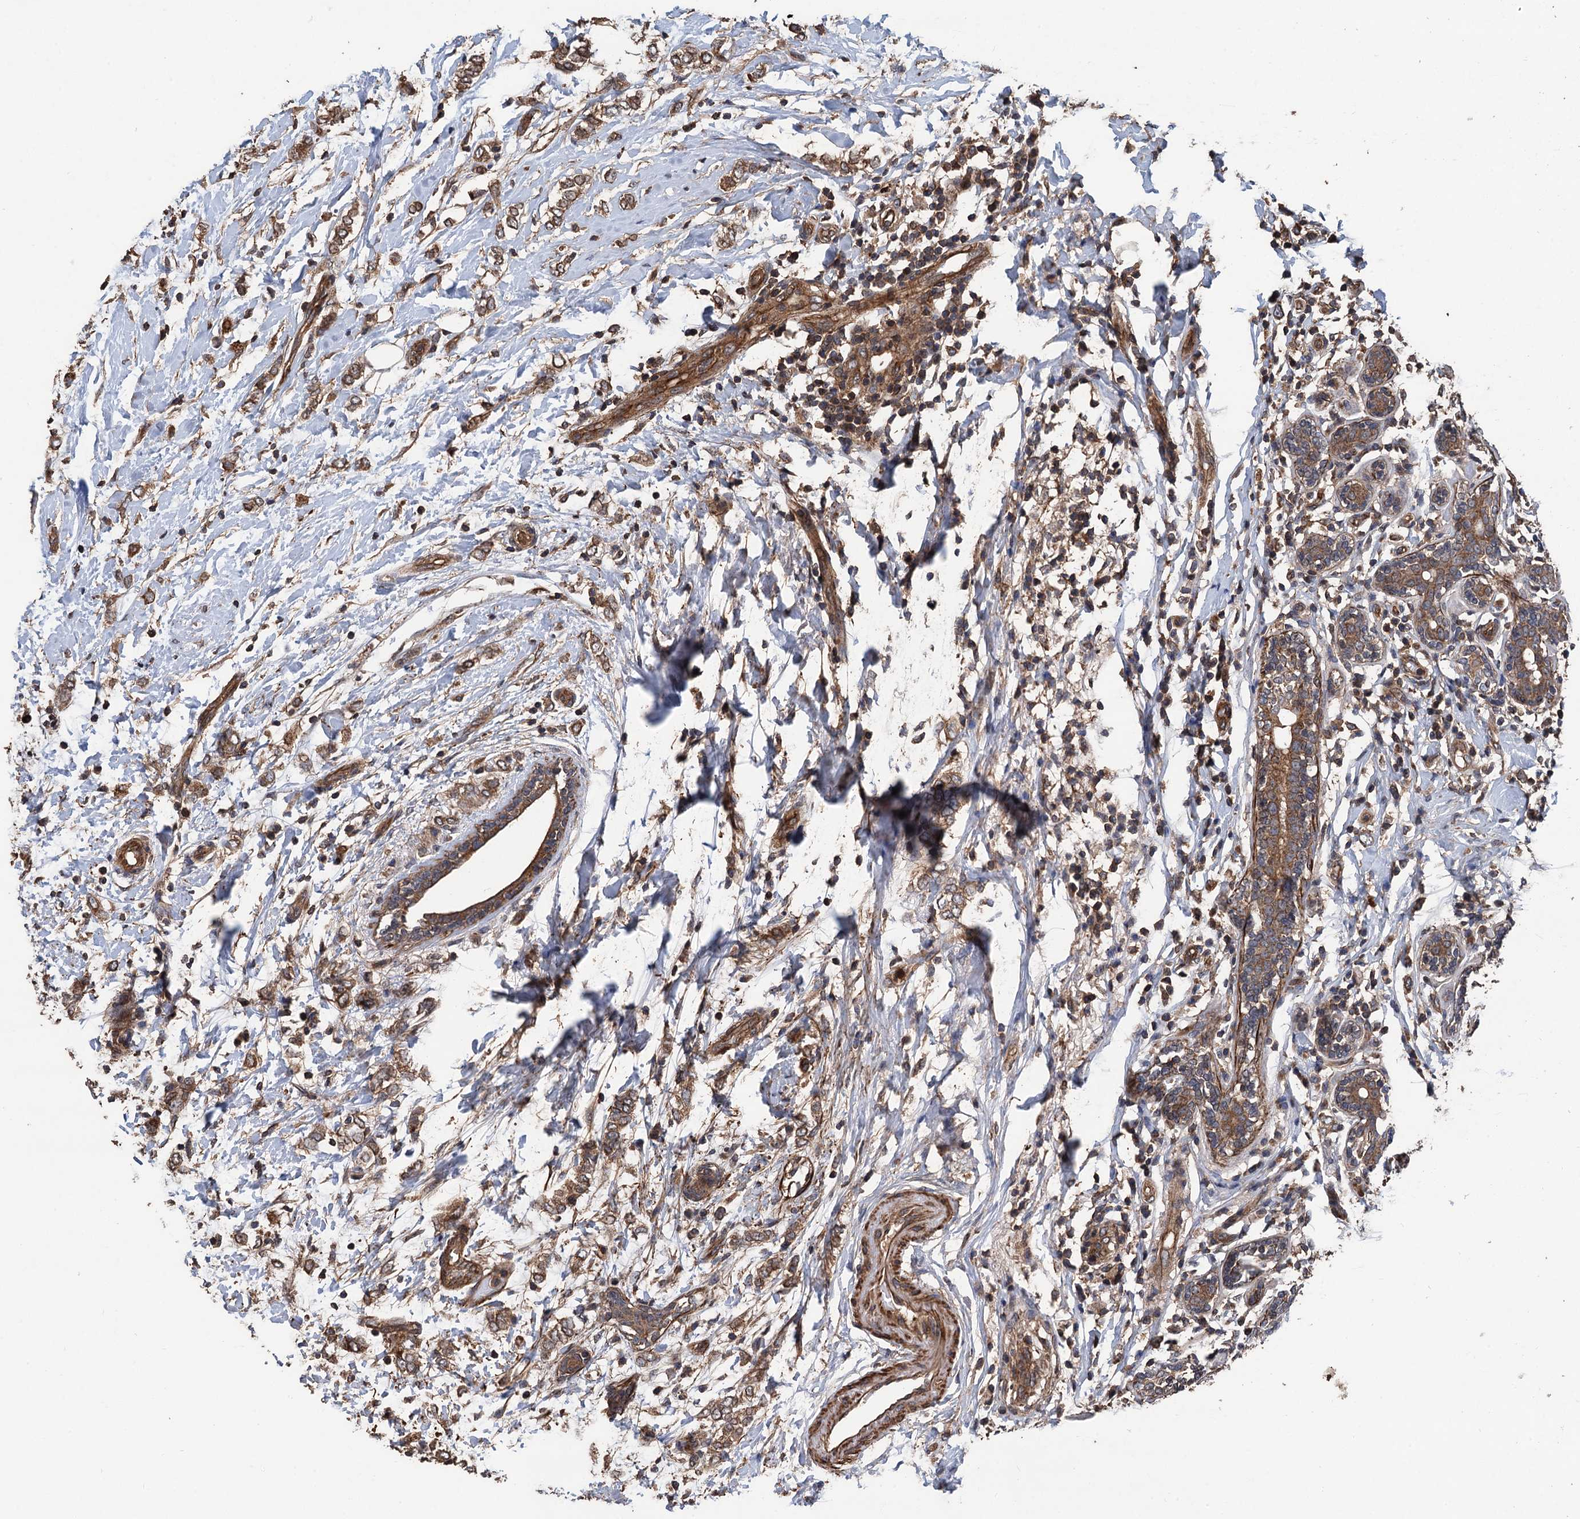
{"staining": {"intensity": "moderate", "quantity": ">75%", "location": "cytoplasmic/membranous"}, "tissue": "breast cancer", "cell_type": "Tumor cells", "image_type": "cancer", "snomed": [{"axis": "morphology", "description": "Normal tissue, NOS"}, {"axis": "morphology", "description": "Lobular carcinoma"}, {"axis": "topography", "description": "Breast"}], "caption": "Breast cancer stained with a protein marker exhibits moderate staining in tumor cells.", "gene": "PPP4R1", "patient": {"sex": "female", "age": 47}}